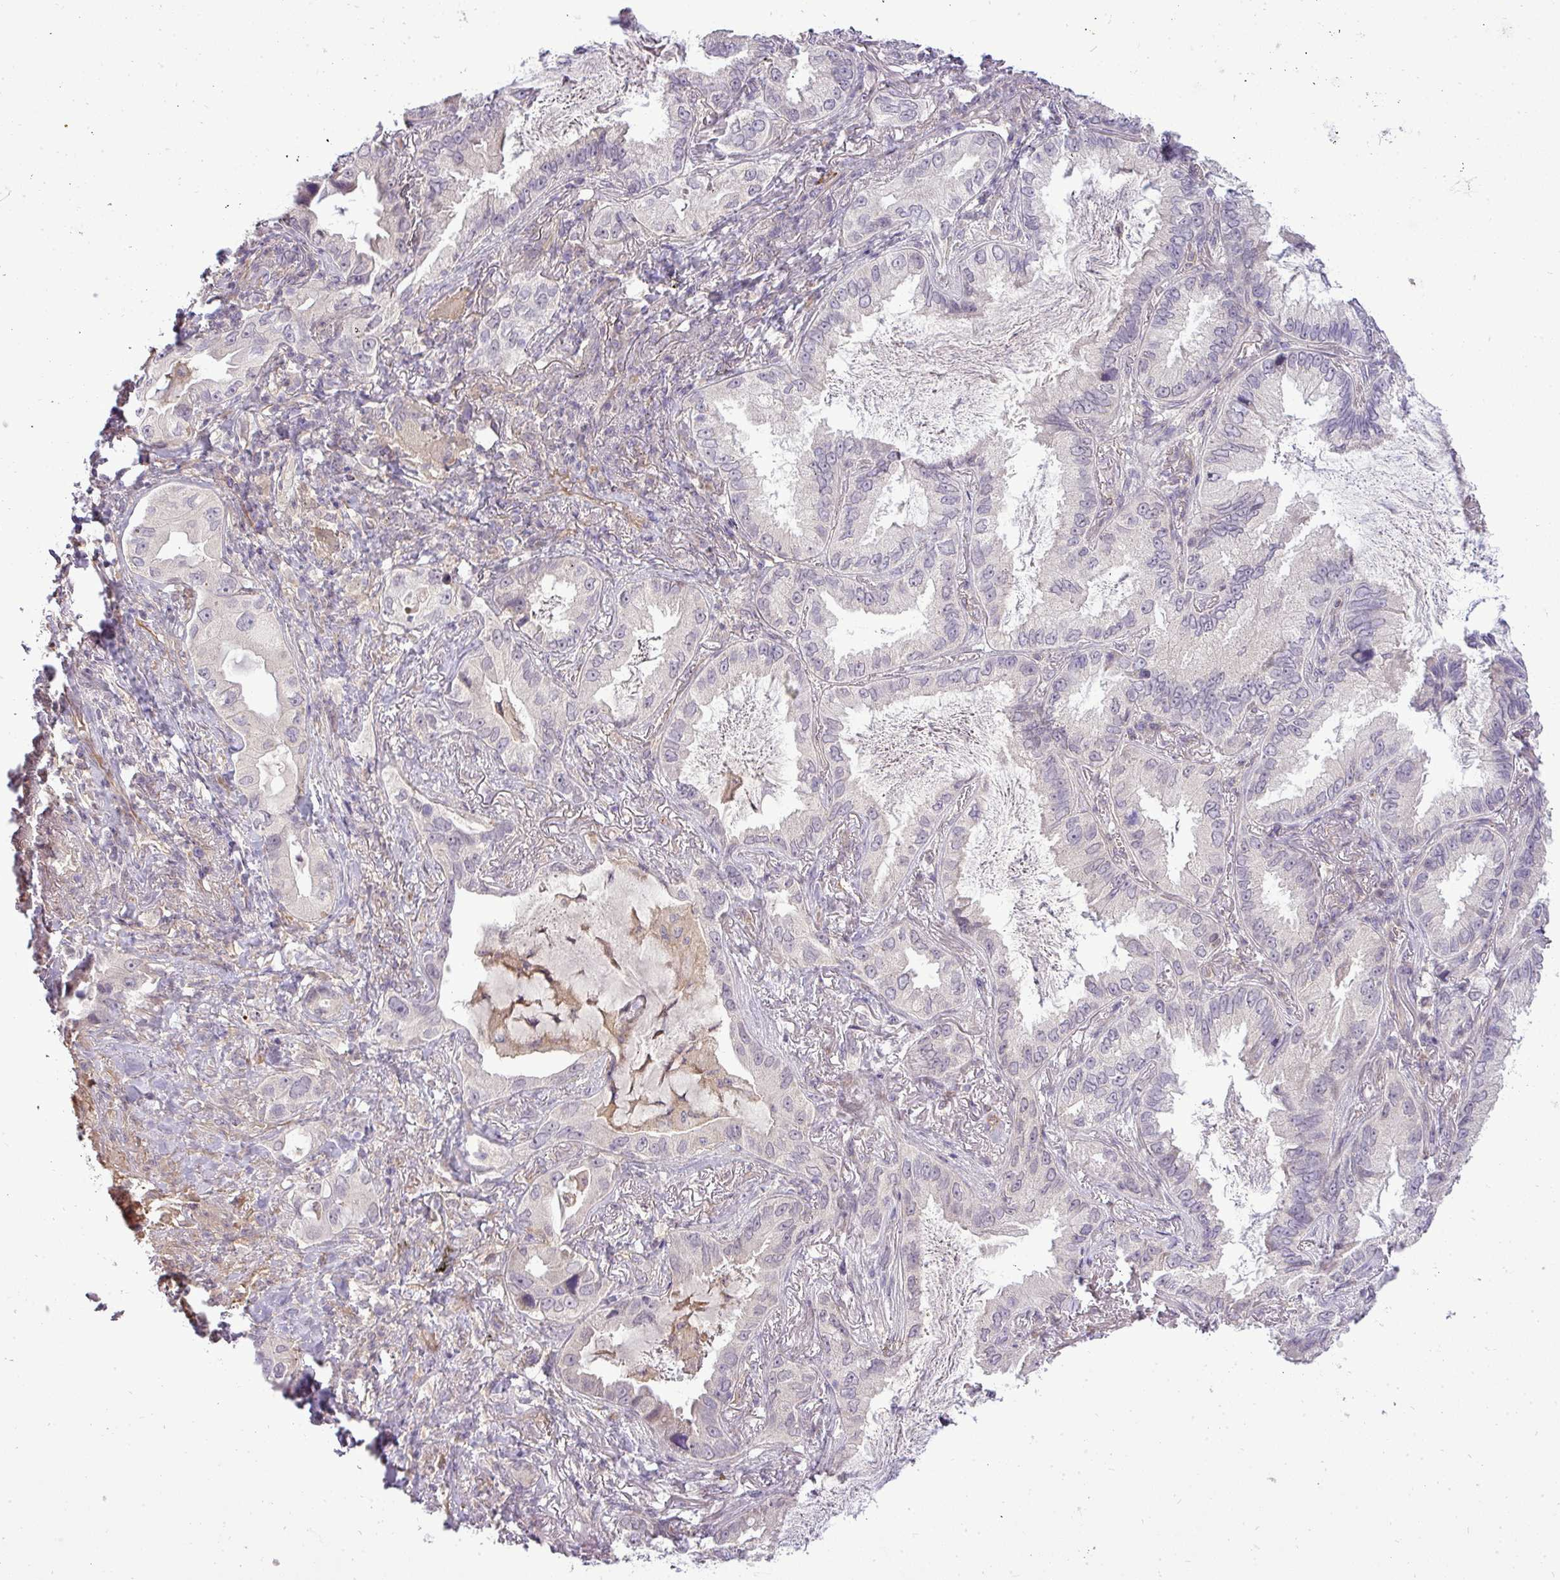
{"staining": {"intensity": "negative", "quantity": "none", "location": "none"}, "tissue": "lung cancer", "cell_type": "Tumor cells", "image_type": "cancer", "snomed": [{"axis": "morphology", "description": "Adenocarcinoma, NOS"}, {"axis": "topography", "description": "Lung"}], "caption": "Immunohistochemical staining of lung cancer demonstrates no significant staining in tumor cells. Nuclei are stained in blue.", "gene": "PDRG1", "patient": {"sex": "female", "age": 69}}